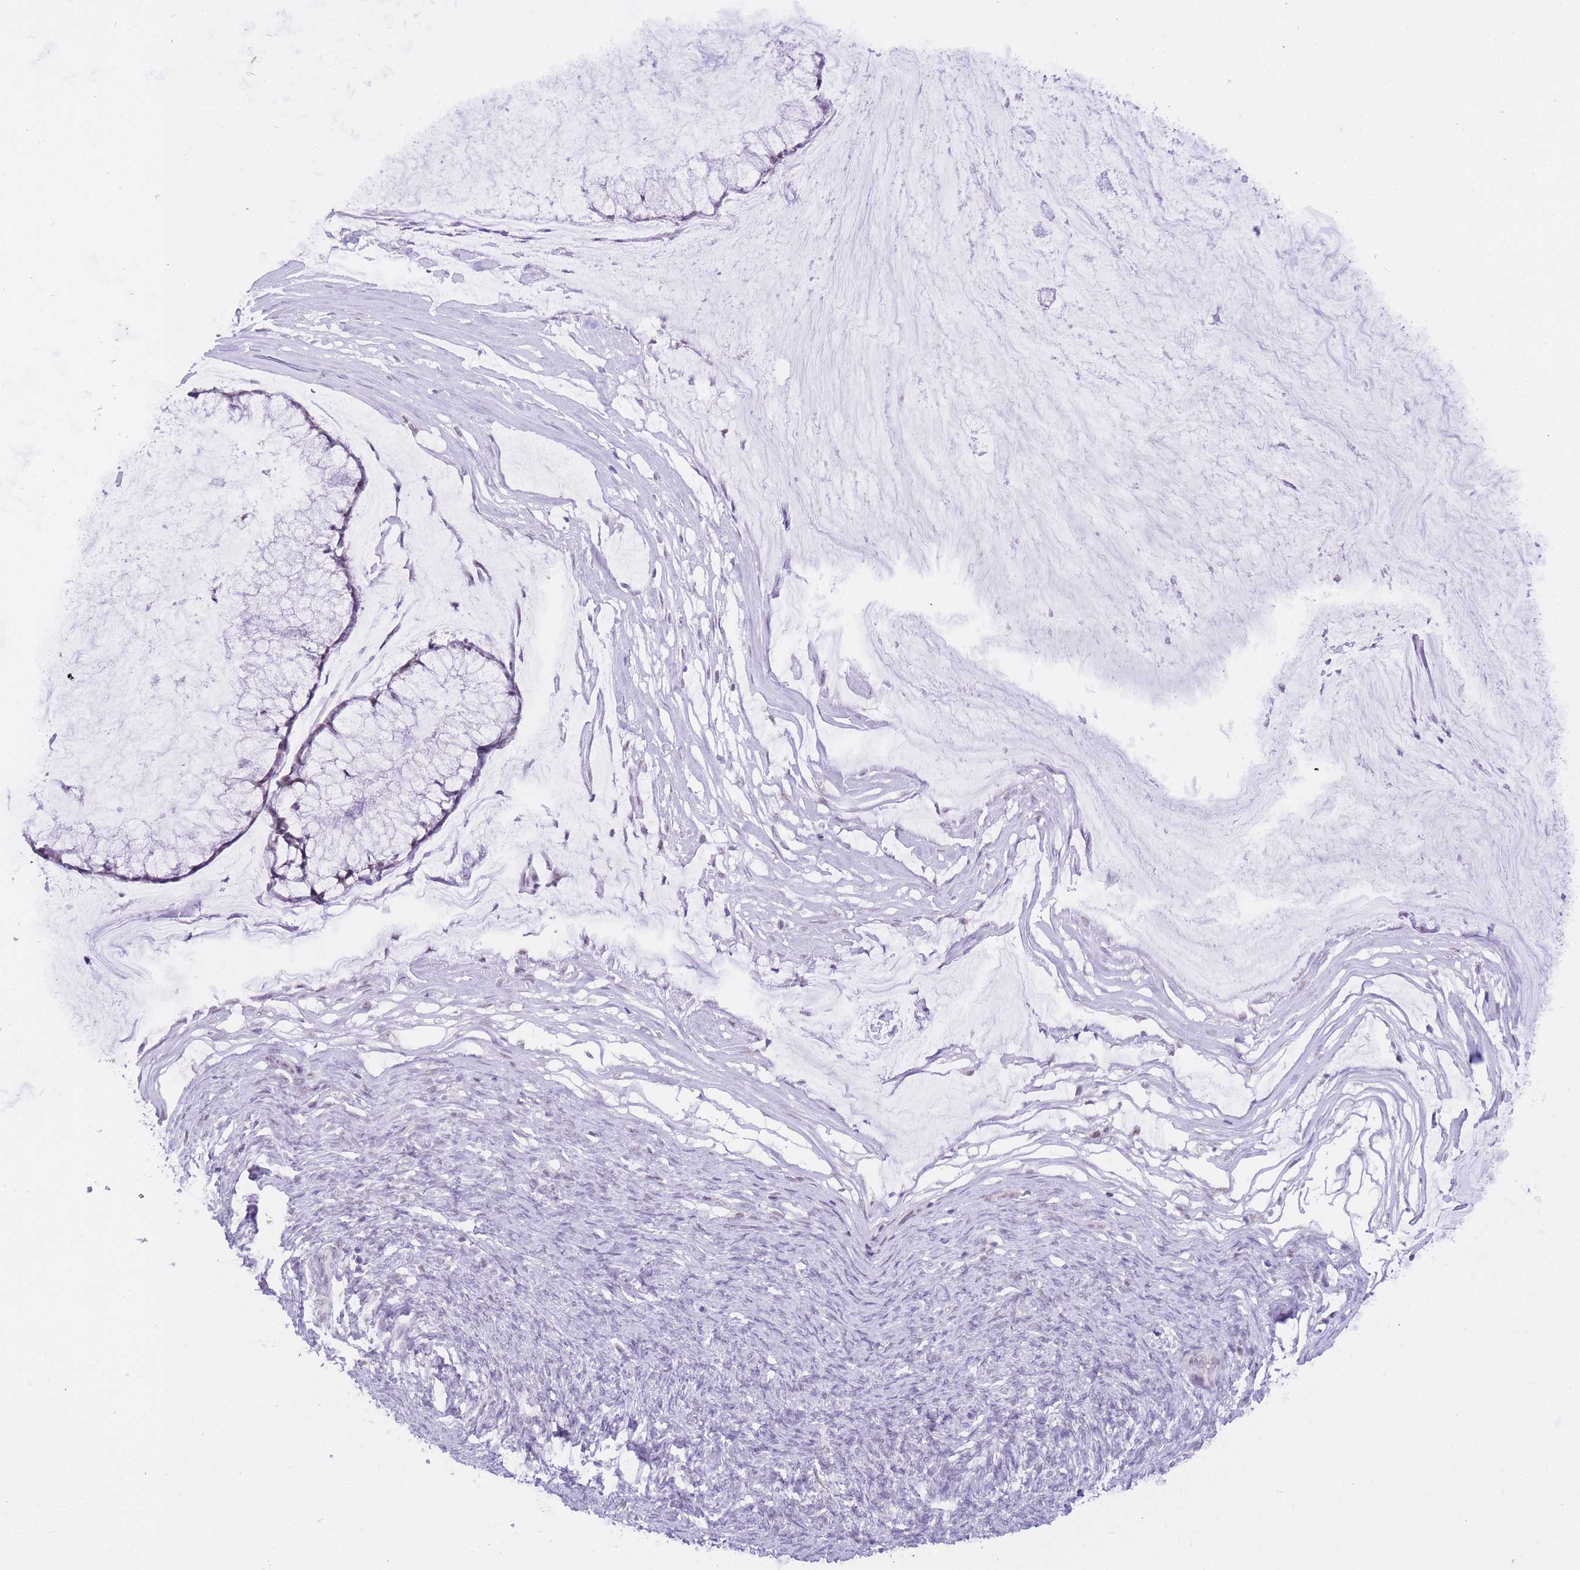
{"staining": {"intensity": "negative", "quantity": "none", "location": "none"}, "tissue": "ovarian cancer", "cell_type": "Tumor cells", "image_type": "cancer", "snomed": [{"axis": "morphology", "description": "Cystadenocarcinoma, mucinous, NOS"}, {"axis": "topography", "description": "Ovary"}], "caption": "This is a image of IHC staining of mucinous cystadenocarcinoma (ovarian), which shows no expression in tumor cells. (Immunohistochemistry (ihc), brightfield microscopy, high magnification).", "gene": "CYP2B6", "patient": {"sex": "female", "age": 42}}